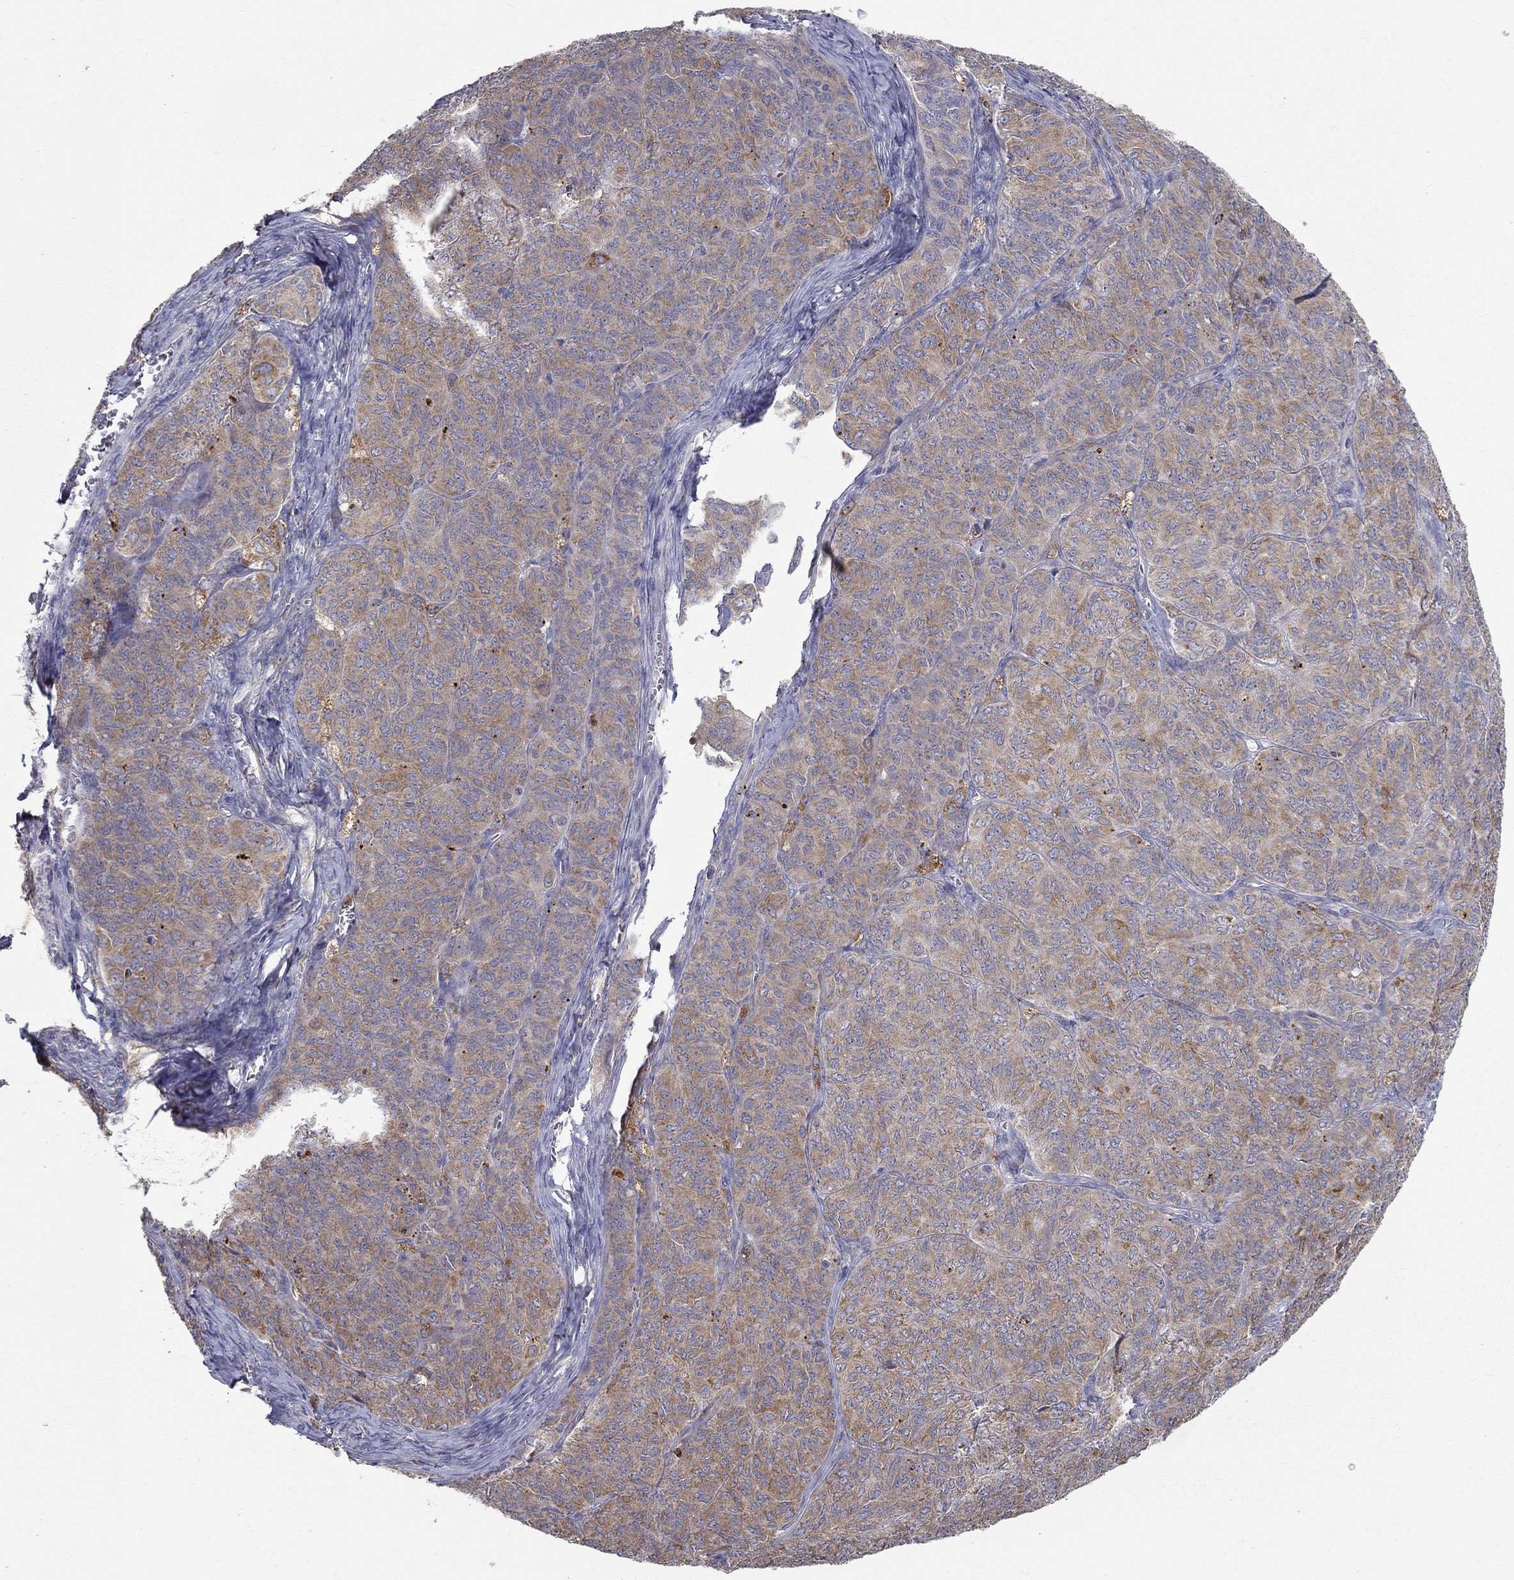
{"staining": {"intensity": "moderate", "quantity": ">75%", "location": "cytoplasmic/membranous"}, "tissue": "ovarian cancer", "cell_type": "Tumor cells", "image_type": "cancer", "snomed": [{"axis": "morphology", "description": "Carcinoma, endometroid"}, {"axis": "topography", "description": "Ovary"}], "caption": "Immunohistochemistry micrograph of human endometroid carcinoma (ovarian) stained for a protein (brown), which reveals medium levels of moderate cytoplasmic/membranous staining in approximately >75% of tumor cells.", "gene": "PRDX4", "patient": {"sex": "female", "age": 80}}